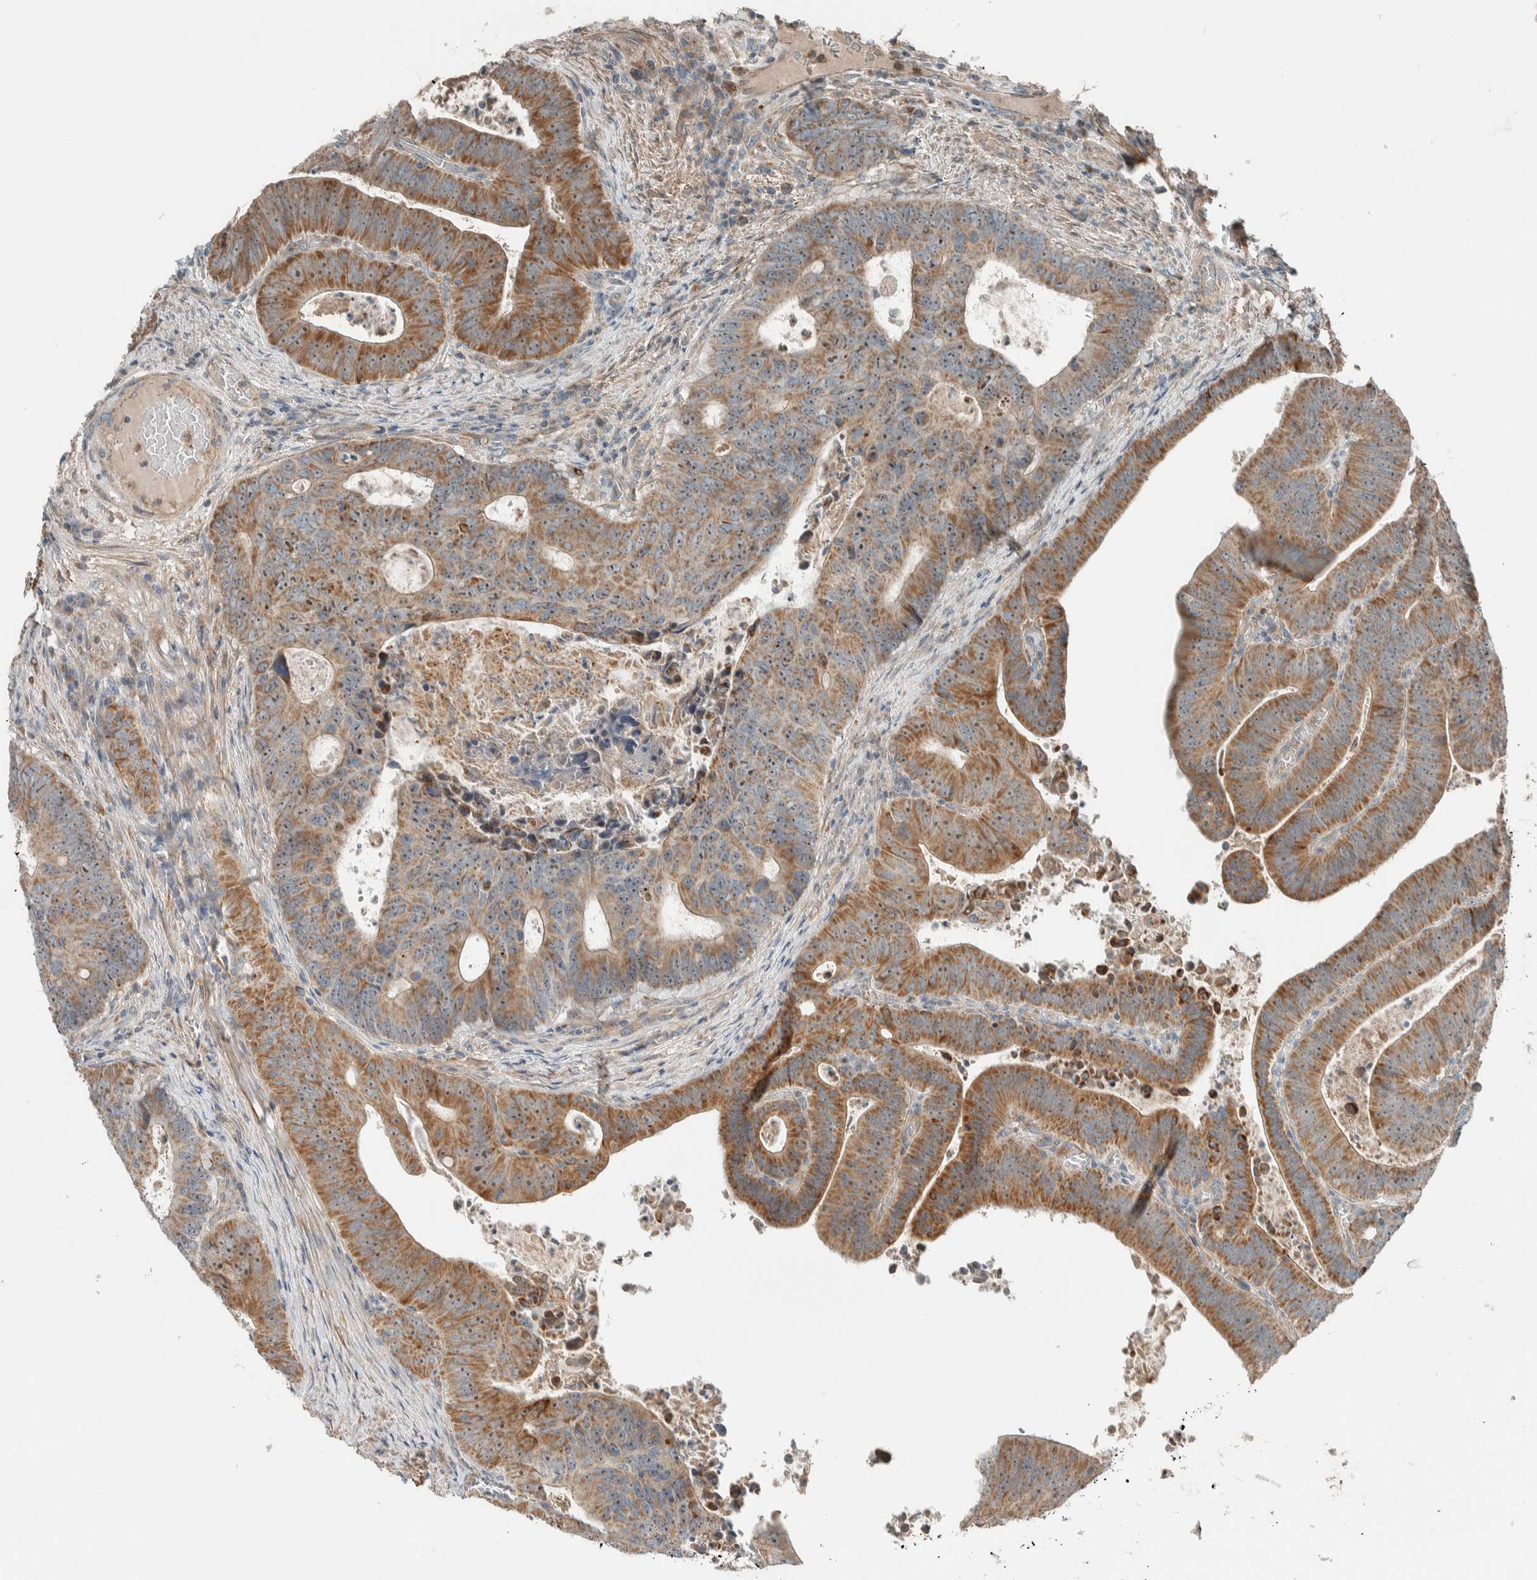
{"staining": {"intensity": "moderate", "quantity": ">75%", "location": "cytoplasmic/membranous,nuclear"}, "tissue": "colorectal cancer", "cell_type": "Tumor cells", "image_type": "cancer", "snomed": [{"axis": "morphology", "description": "Adenocarcinoma, NOS"}, {"axis": "topography", "description": "Colon"}], "caption": "Immunohistochemistry (DAB) staining of adenocarcinoma (colorectal) reveals moderate cytoplasmic/membranous and nuclear protein positivity in approximately >75% of tumor cells.", "gene": "SLFN12L", "patient": {"sex": "male", "age": 87}}